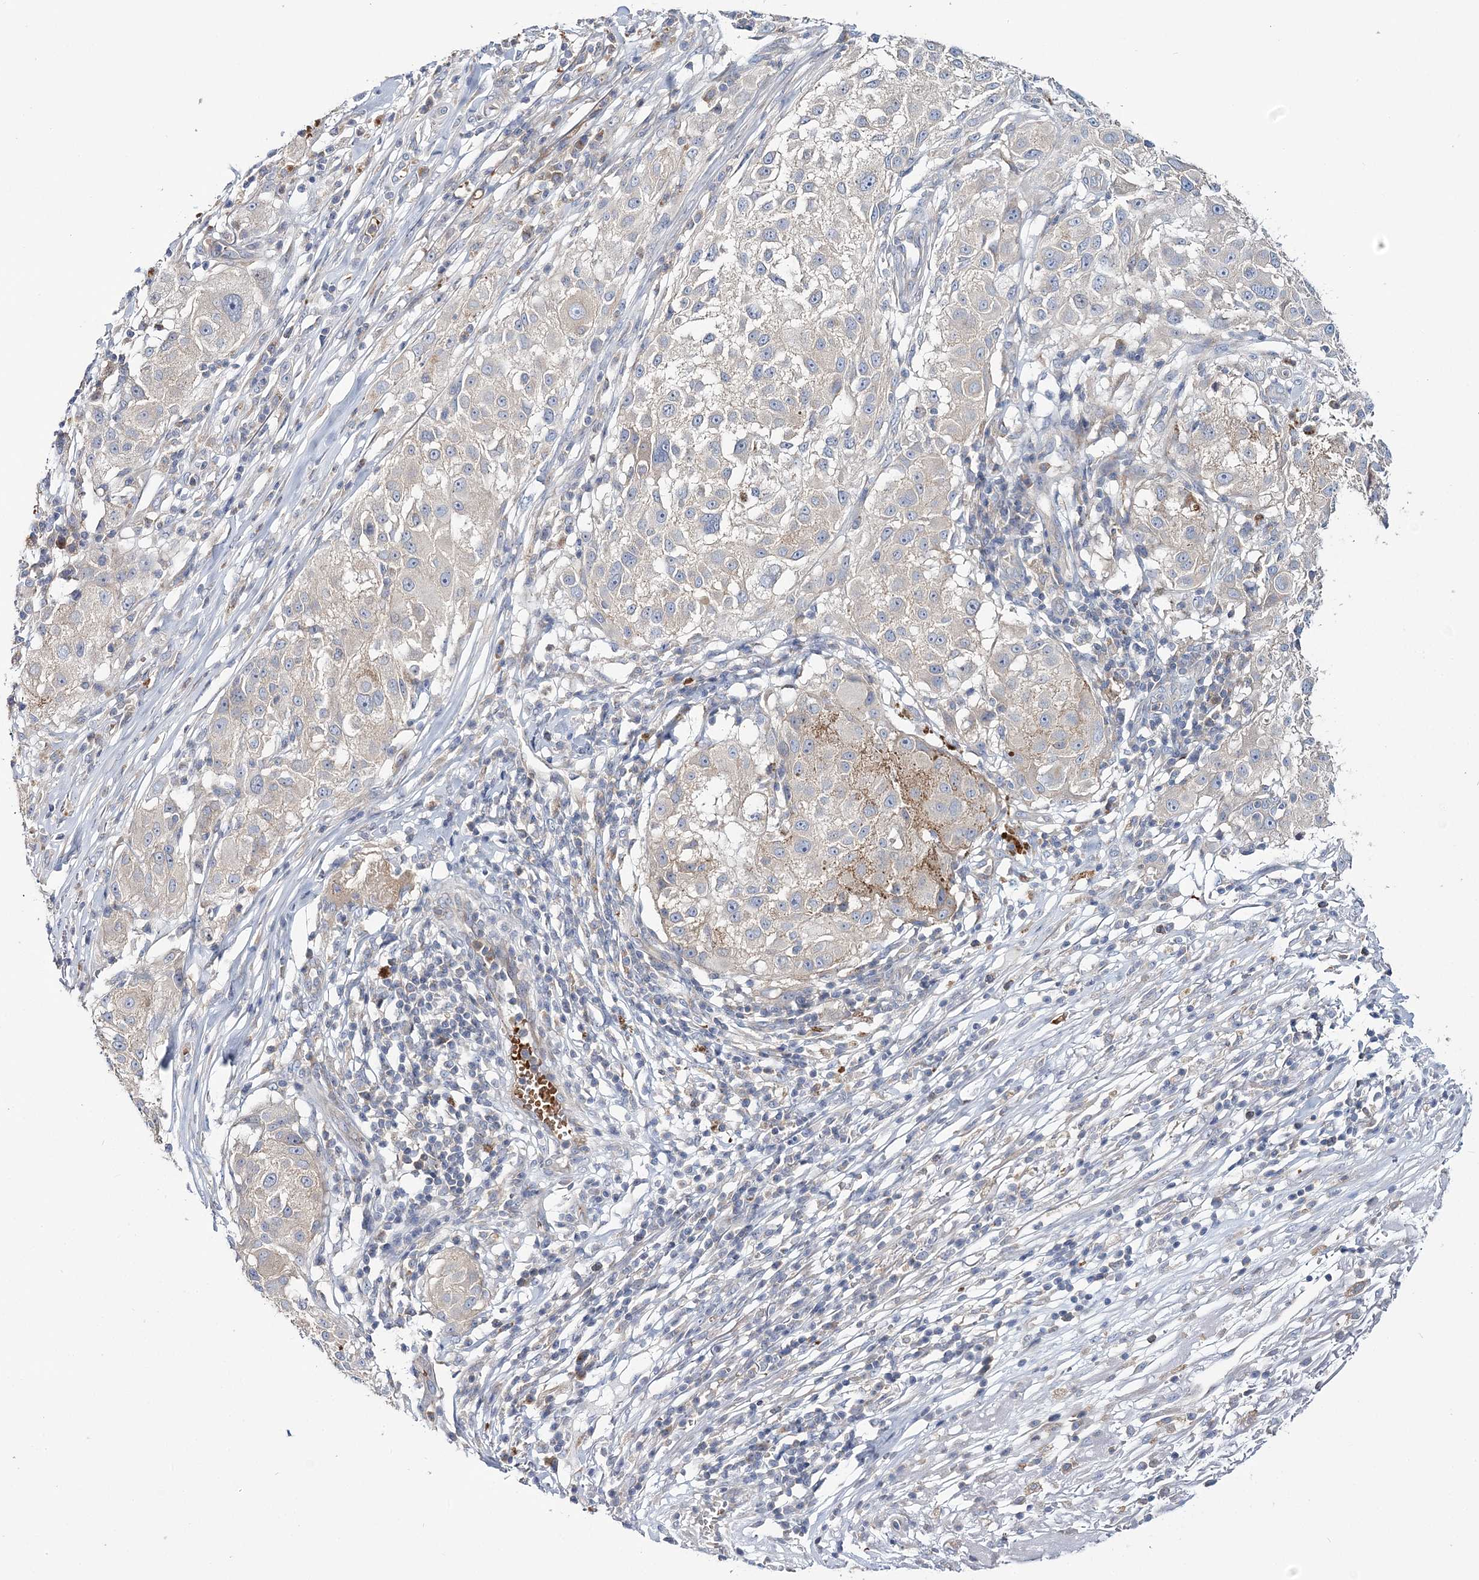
{"staining": {"intensity": "weak", "quantity": "<25%", "location": "cytoplasmic/membranous"}, "tissue": "melanoma", "cell_type": "Tumor cells", "image_type": "cancer", "snomed": [{"axis": "morphology", "description": "Necrosis, NOS"}, {"axis": "morphology", "description": "Malignant melanoma, NOS"}, {"axis": "topography", "description": "Skin"}], "caption": "Tumor cells show no significant protein positivity in melanoma. (Brightfield microscopy of DAB (3,3'-diaminobenzidine) IHC at high magnification).", "gene": "ATP11B", "patient": {"sex": "female", "age": 87}}